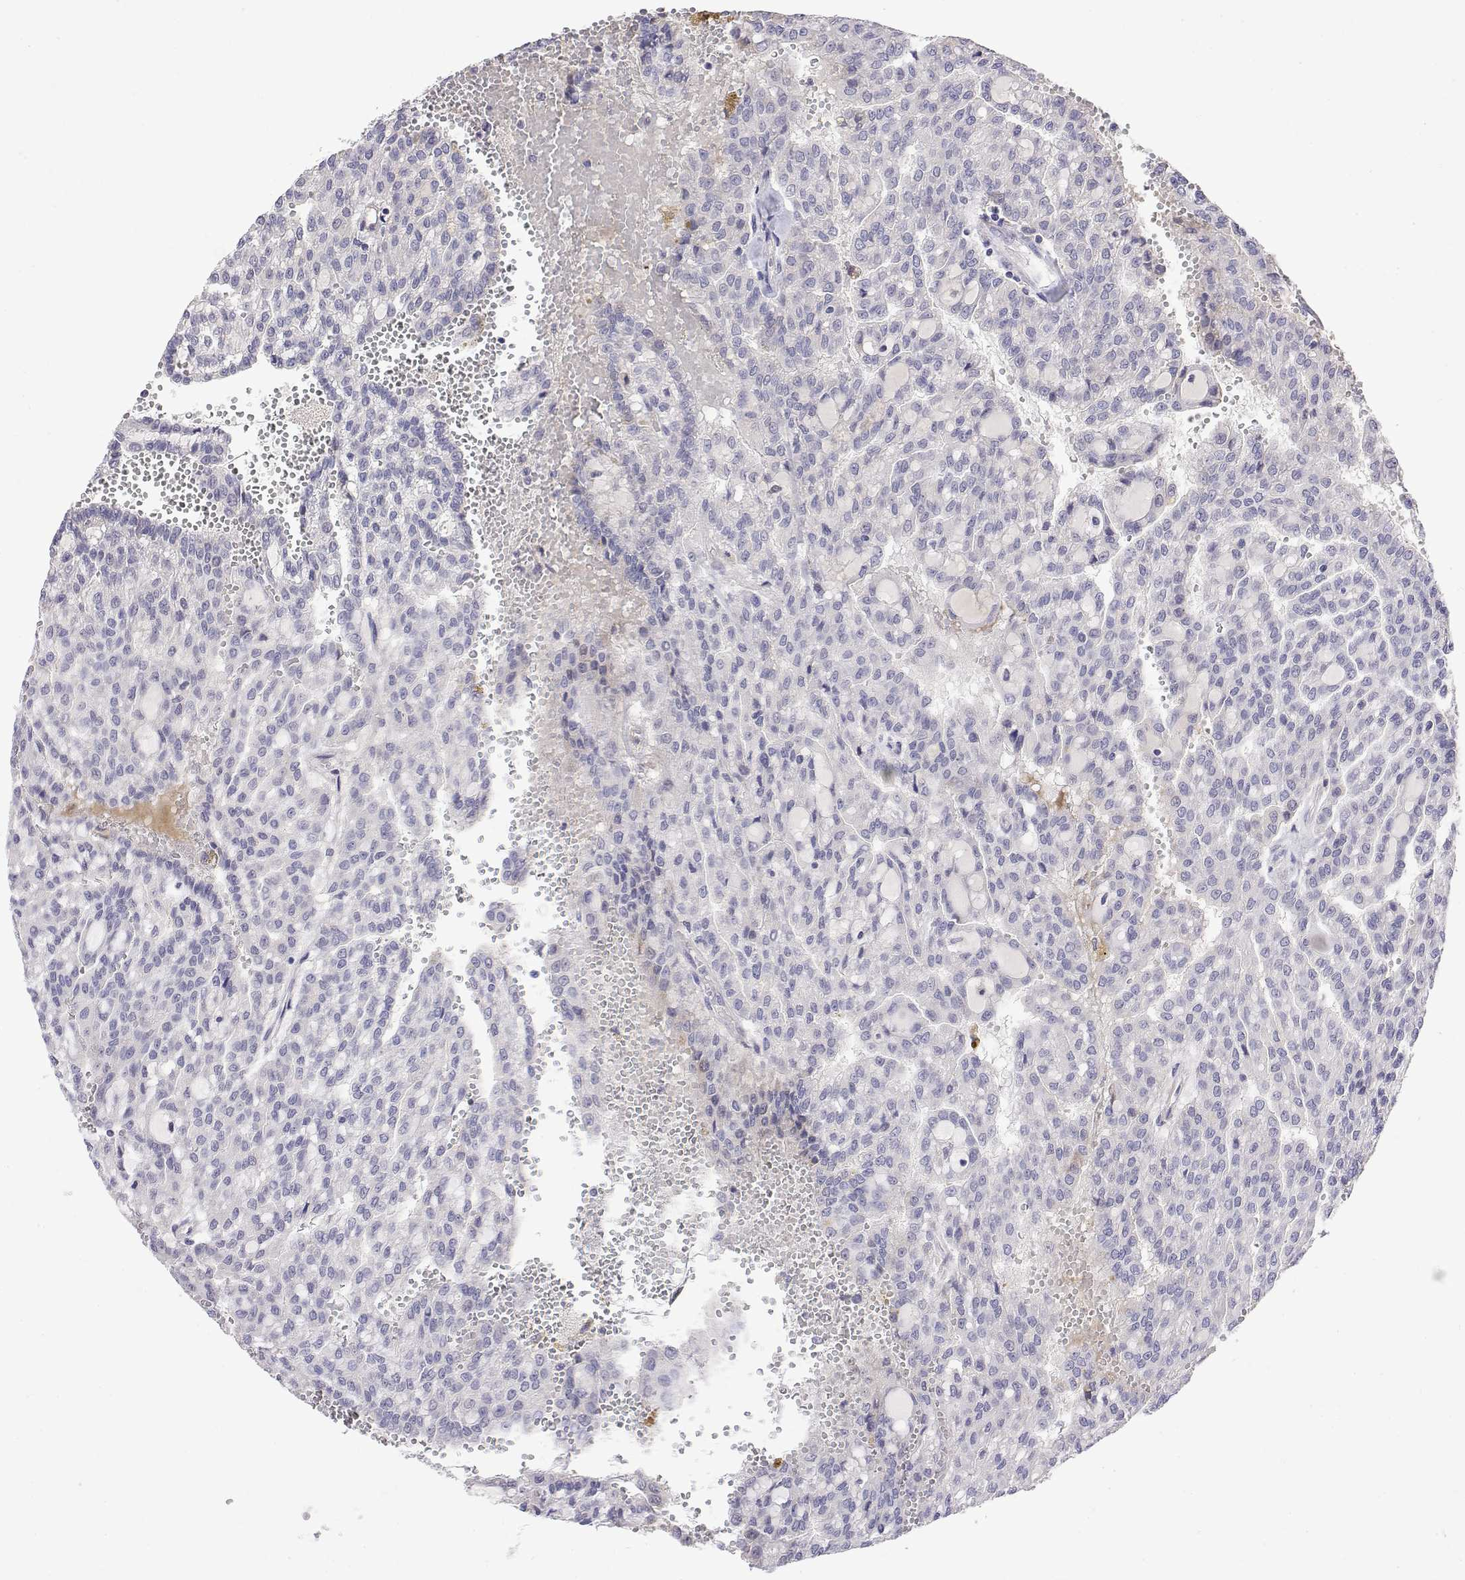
{"staining": {"intensity": "negative", "quantity": "none", "location": "none"}, "tissue": "renal cancer", "cell_type": "Tumor cells", "image_type": "cancer", "snomed": [{"axis": "morphology", "description": "Adenocarcinoma, NOS"}, {"axis": "topography", "description": "Kidney"}], "caption": "There is no significant staining in tumor cells of renal adenocarcinoma.", "gene": "GGACT", "patient": {"sex": "male", "age": 63}}